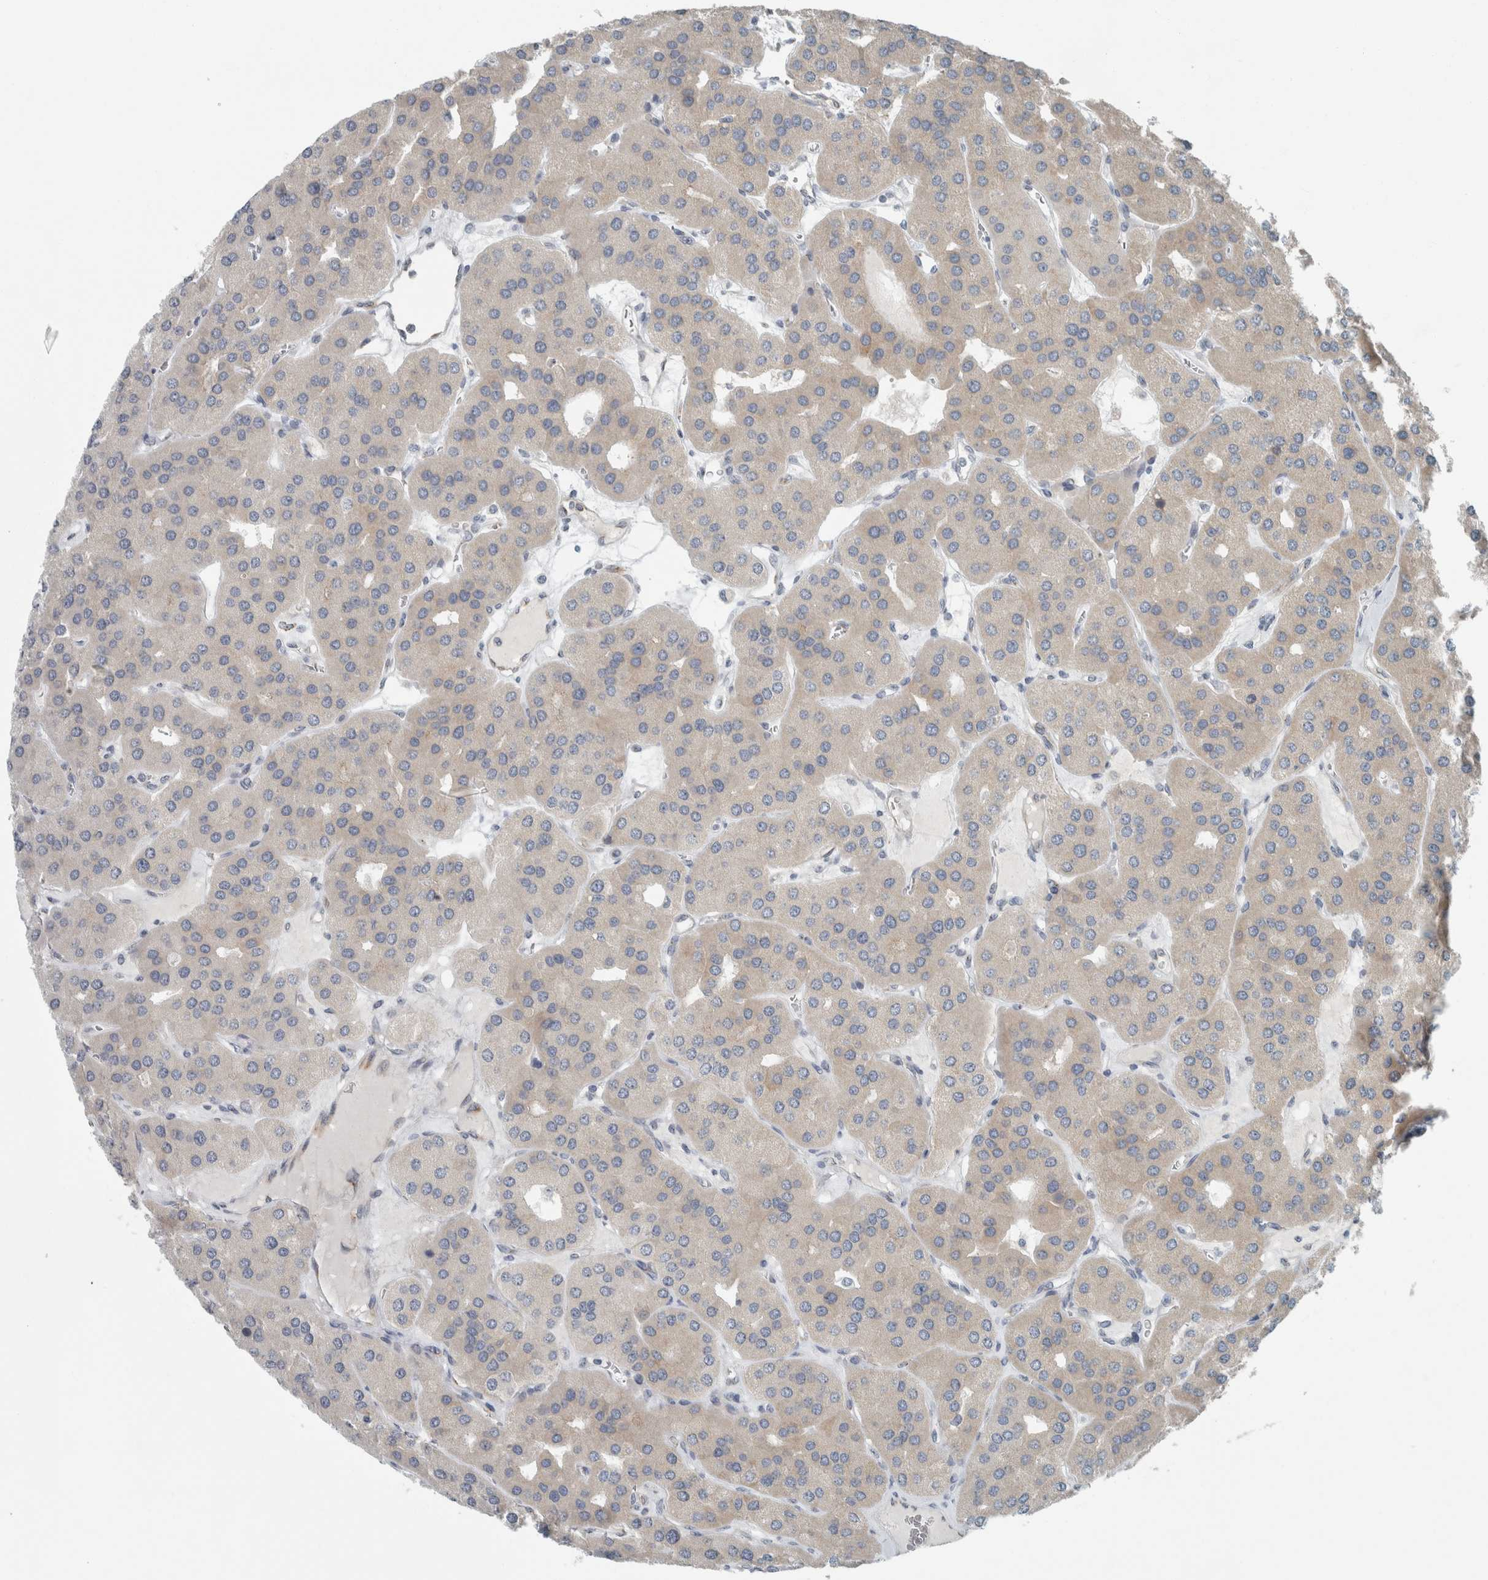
{"staining": {"intensity": "weak", "quantity": "25%-75%", "location": "cytoplasmic/membranous"}, "tissue": "parathyroid gland", "cell_type": "Glandular cells", "image_type": "normal", "snomed": [{"axis": "morphology", "description": "Normal tissue, NOS"}, {"axis": "morphology", "description": "Adenoma, NOS"}, {"axis": "topography", "description": "Parathyroid gland"}], "caption": "Immunohistochemical staining of normal human parathyroid gland reveals 25%-75% levels of weak cytoplasmic/membranous protein positivity in about 25%-75% of glandular cells.", "gene": "KIF1C", "patient": {"sex": "female", "age": 86}}